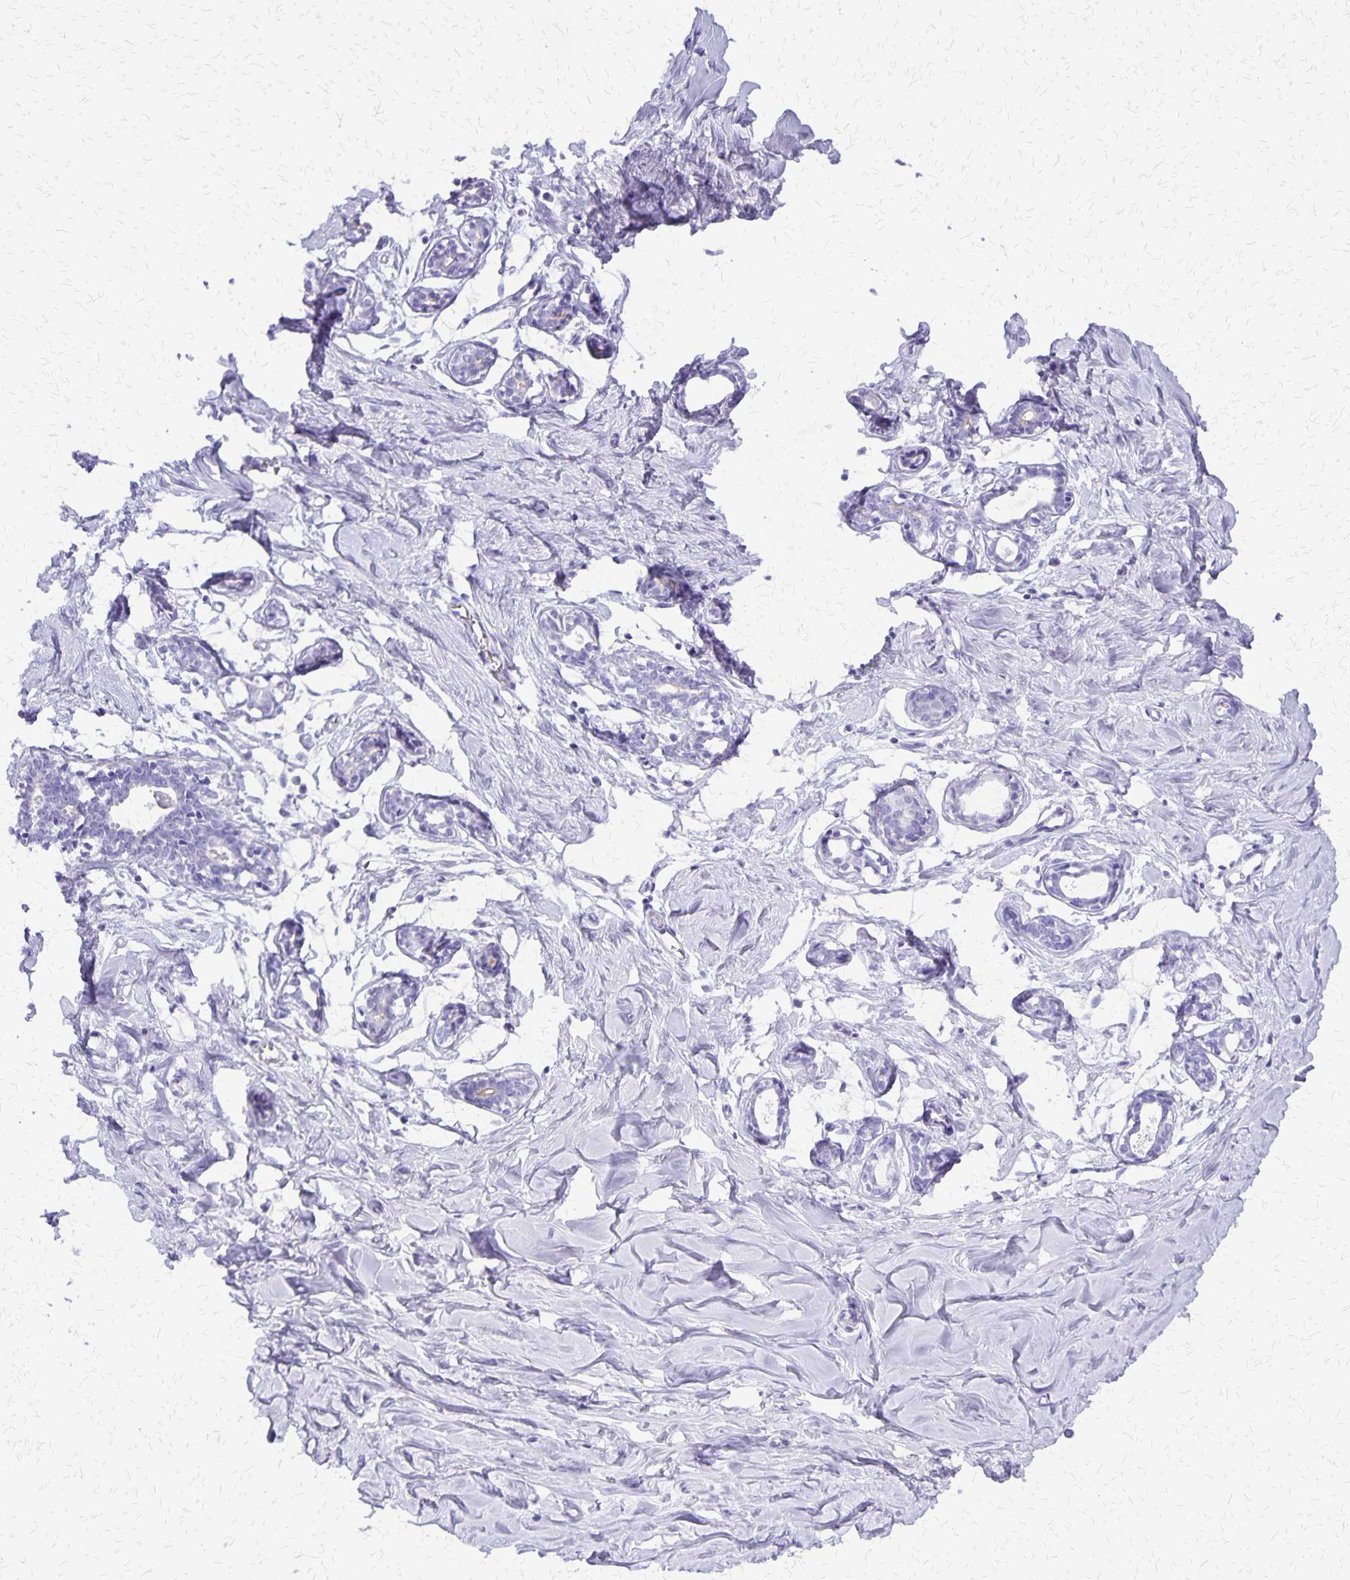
{"staining": {"intensity": "negative", "quantity": "none", "location": "none"}, "tissue": "breast", "cell_type": "Adipocytes", "image_type": "normal", "snomed": [{"axis": "morphology", "description": "Normal tissue, NOS"}, {"axis": "topography", "description": "Breast"}], "caption": "Breast stained for a protein using immunohistochemistry (IHC) reveals no positivity adipocytes.", "gene": "SLC13A2", "patient": {"sex": "female", "age": 27}}